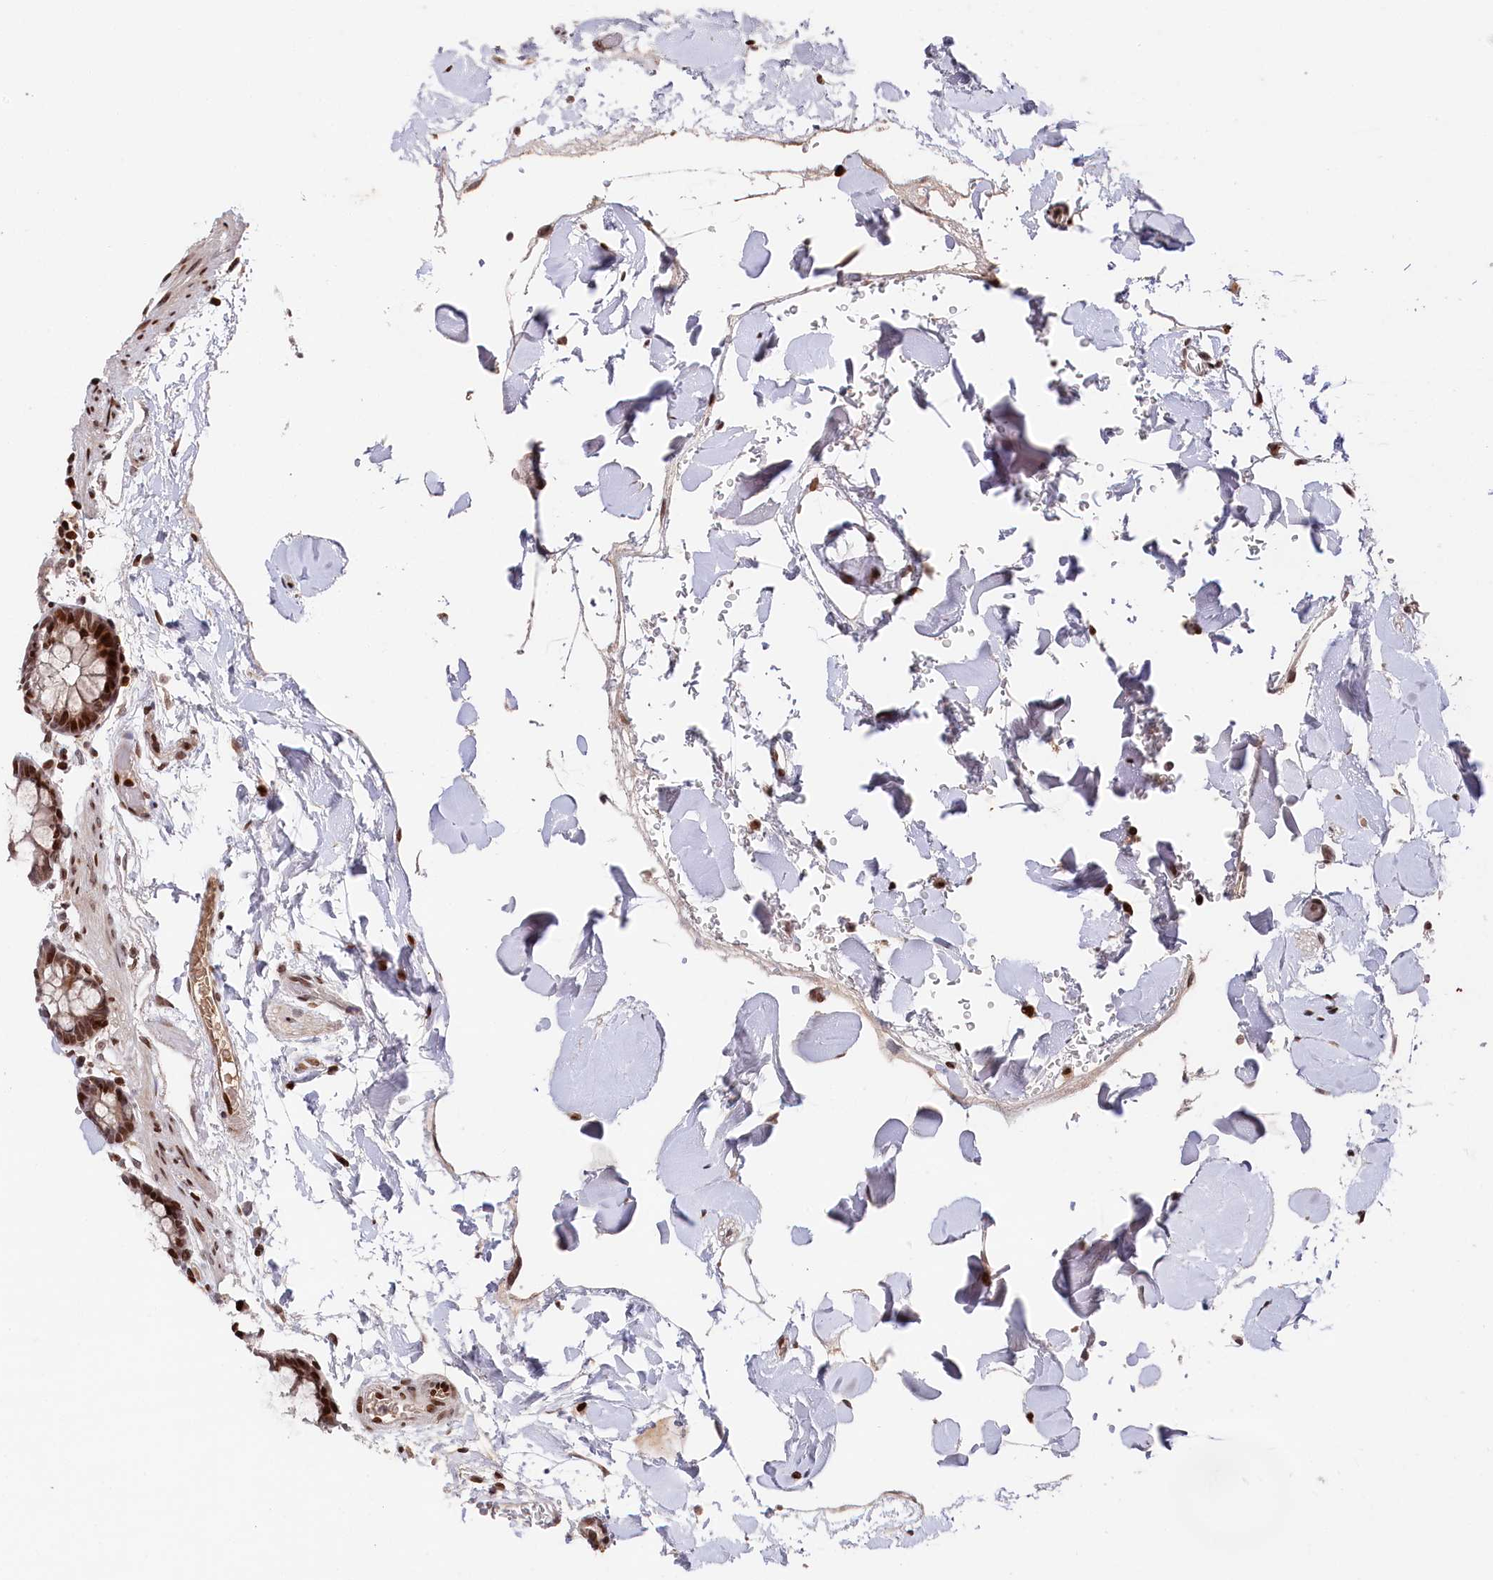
{"staining": {"intensity": "strong", "quantity": ">75%", "location": "nuclear"}, "tissue": "colon", "cell_type": "Endothelial cells", "image_type": "normal", "snomed": [{"axis": "morphology", "description": "Normal tissue, NOS"}, {"axis": "topography", "description": "Colon"}], "caption": "Immunohistochemistry staining of normal colon, which shows high levels of strong nuclear positivity in approximately >75% of endothelial cells indicating strong nuclear protein positivity. The staining was performed using DAB (3,3'-diaminobenzidine) (brown) for protein detection and nuclei were counterstained in hematoxylin (blue).", "gene": "MCF2L2", "patient": {"sex": "male", "age": 75}}